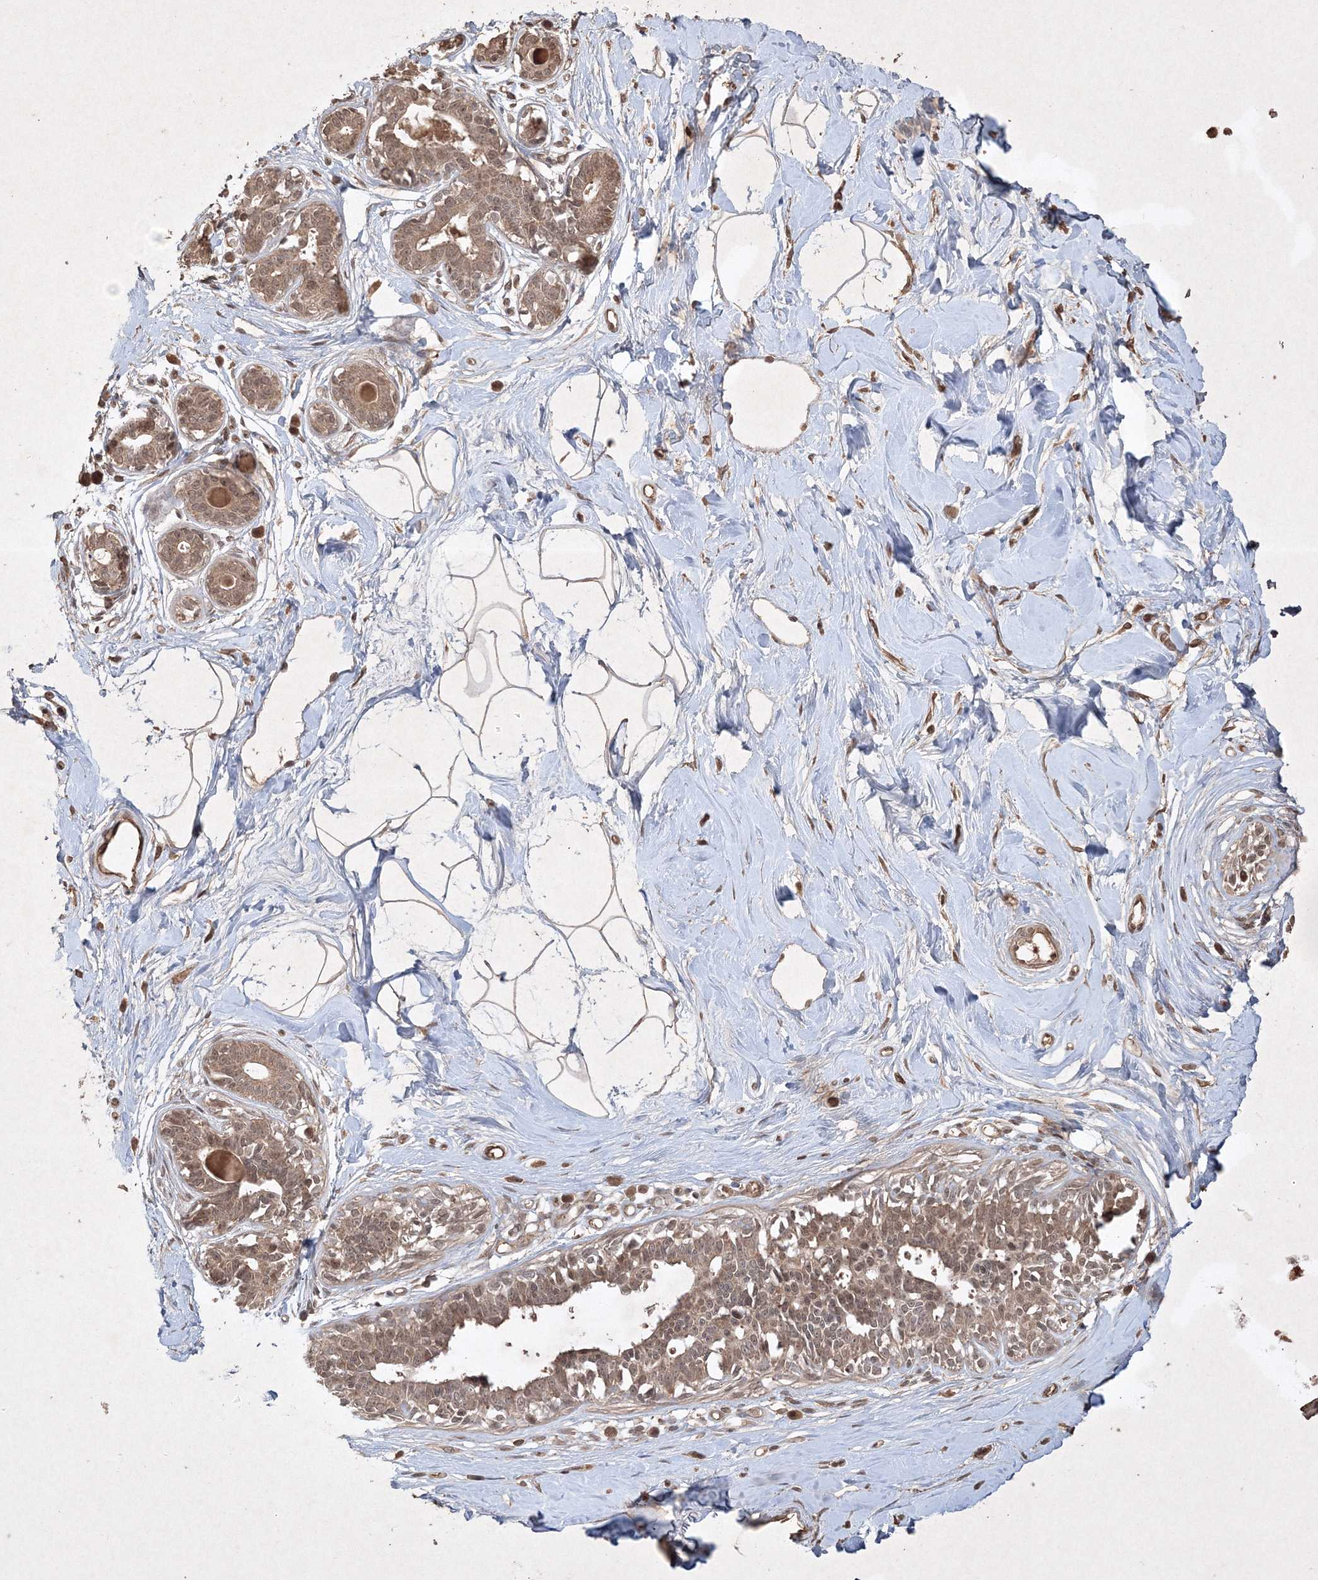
{"staining": {"intensity": "moderate", "quantity": ">75%", "location": "cytoplasmic/membranous,nuclear"}, "tissue": "breast", "cell_type": "Adipocytes", "image_type": "normal", "snomed": [{"axis": "morphology", "description": "Normal tissue, NOS"}, {"axis": "topography", "description": "Breast"}], "caption": "A high-resolution micrograph shows IHC staining of benign breast, which displays moderate cytoplasmic/membranous,nuclear expression in about >75% of adipocytes.", "gene": "PELI3", "patient": {"sex": "female", "age": 45}}